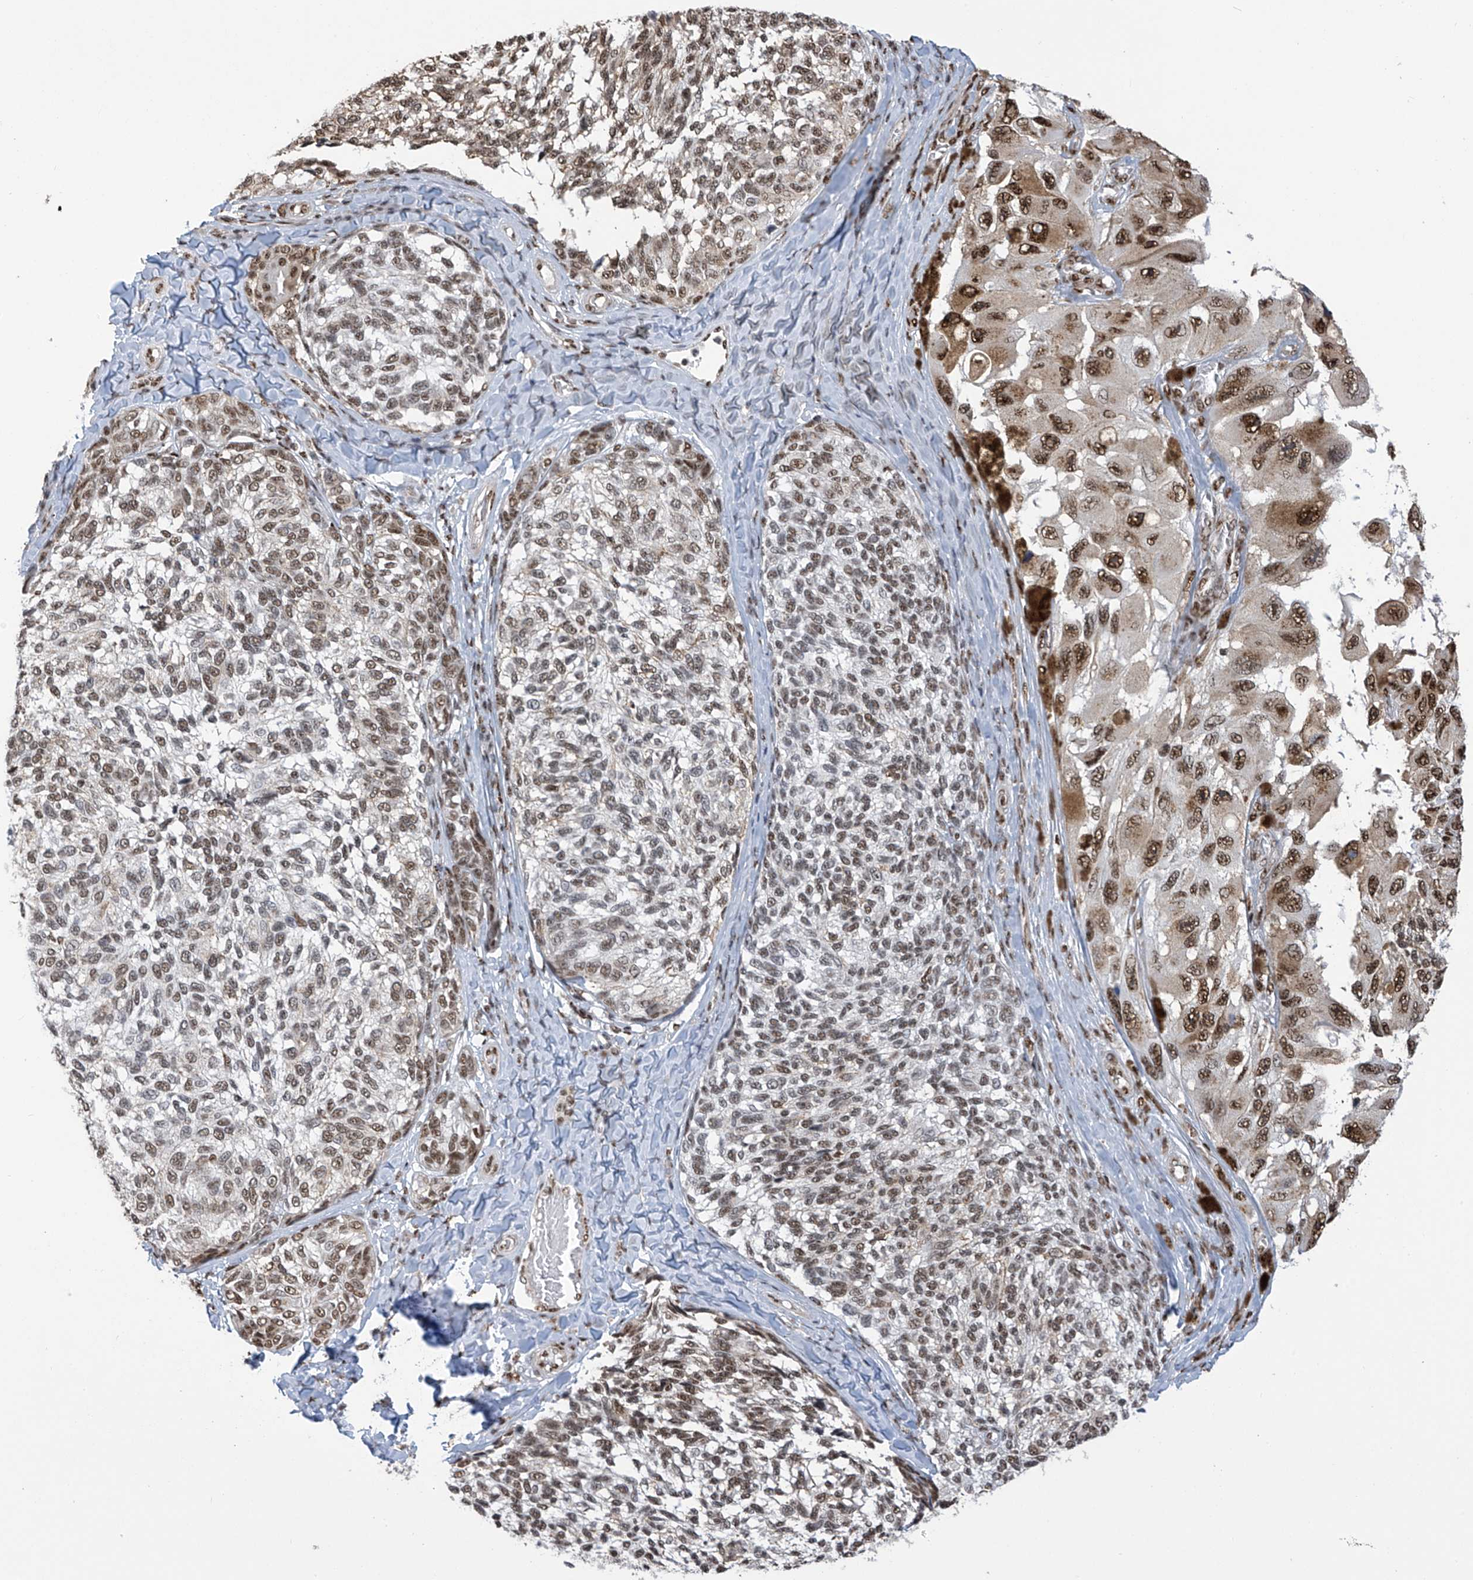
{"staining": {"intensity": "moderate", "quantity": "25%-75%", "location": "nuclear"}, "tissue": "melanoma", "cell_type": "Tumor cells", "image_type": "cancer", "snomed": [{"axis": "morphology", "description": "Malignant melanoma, NOS"}, {"axis": "topography", "description": "Skin"}], "caption": "Immunohistochemistry (IHC) of melanoma reveals medium levels of moderate nuclear expression in about 25%-75% of tumor cells.", "gene": "APLF", "patient": {"sex": "female", "age": 73}}